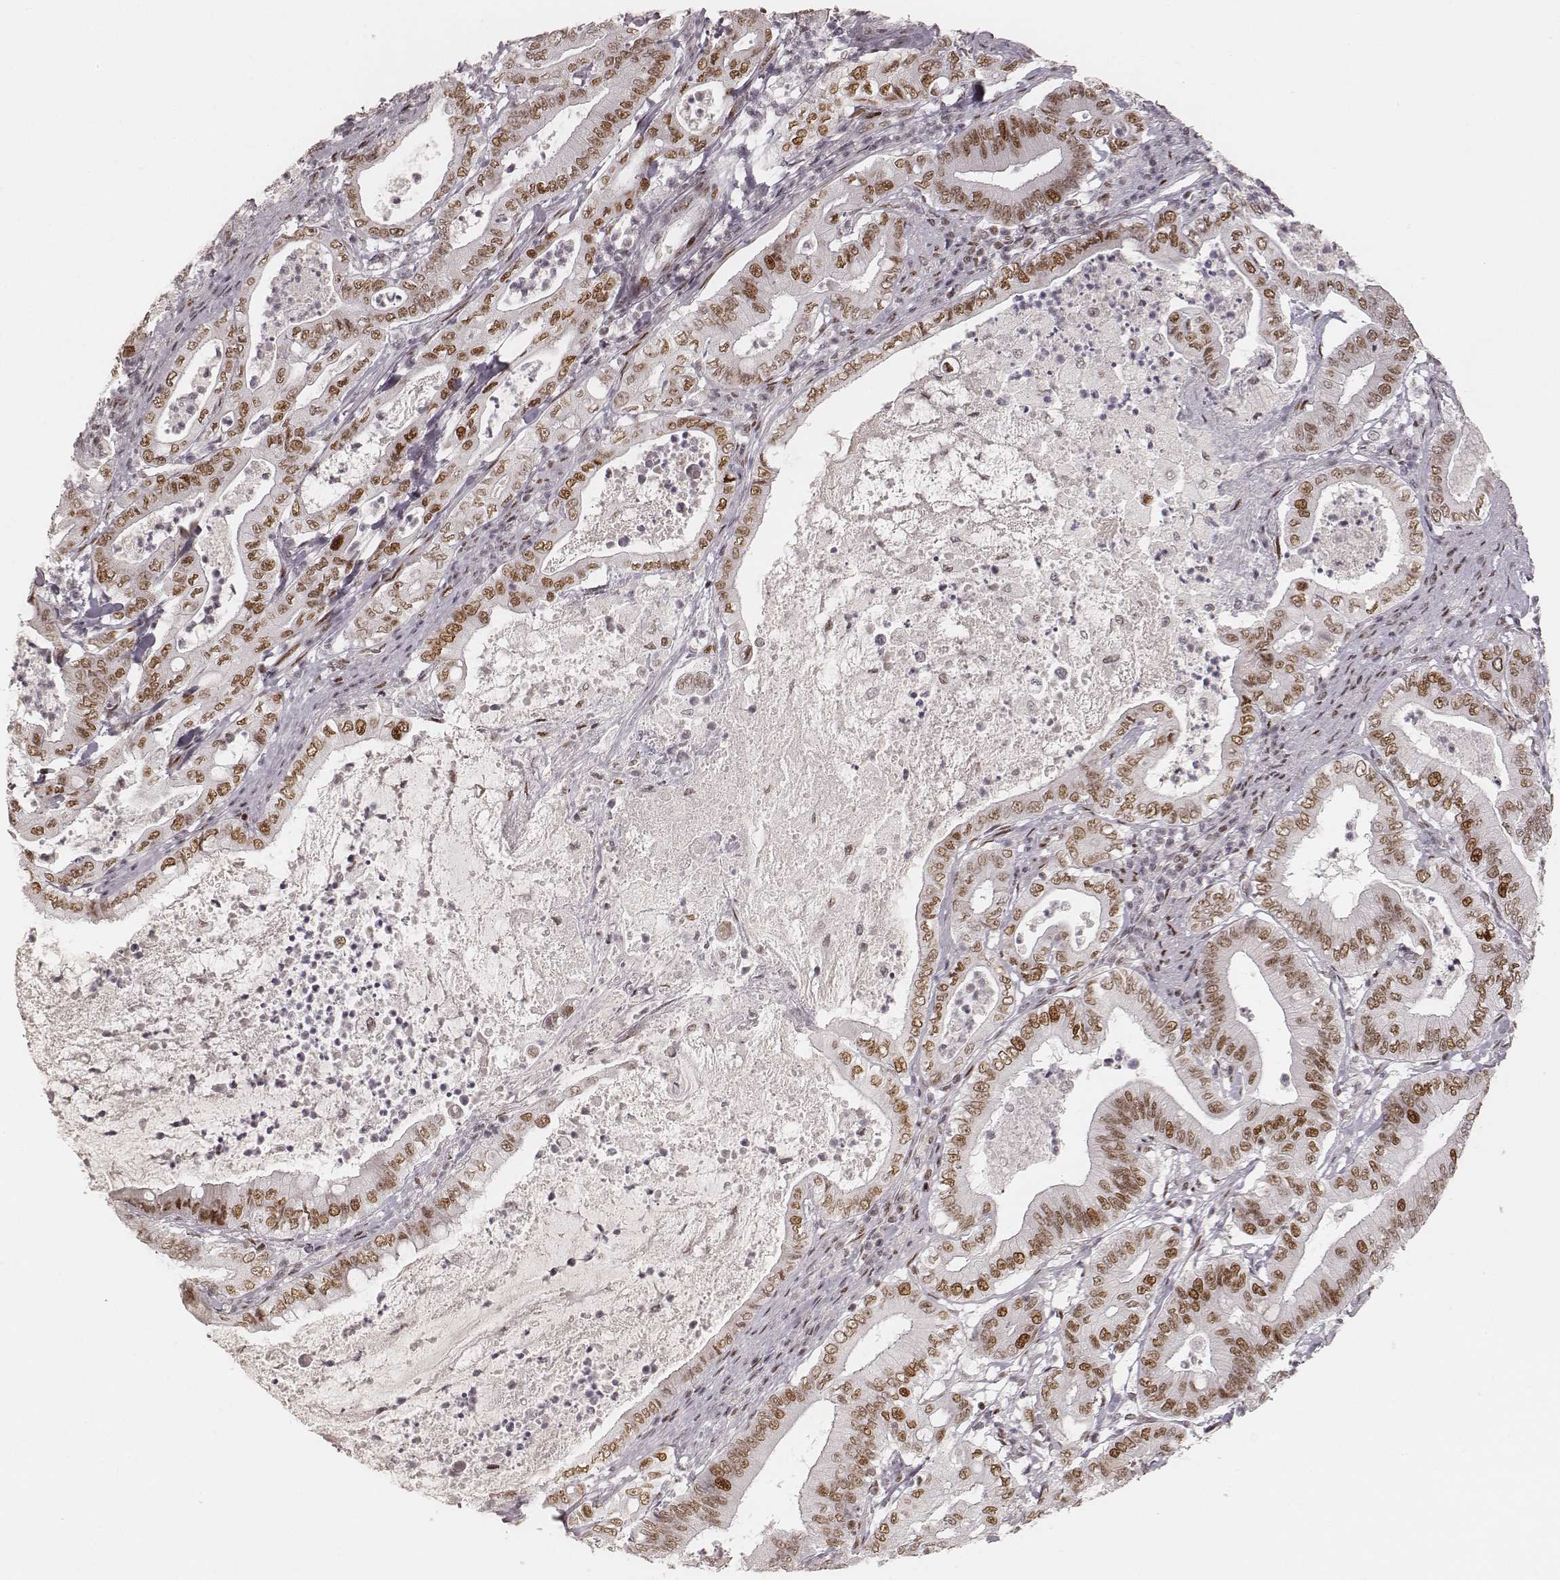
{"staining": {"intensity": "moderate", "quantity": ">75%", "location": "nuclear"}, "tissue": "pancreatic cancer", "cell_type": "Tumor cells", "image_type": "cancer", "snomed": [{"axis": "morphology", "description": "Adenocarcinoma, NOS"}, {"axis": "topography", "description": "Pancreas"}], "caption": "Immunohistochemical staining of human pancreatic cancer (adenocarcinoma) reveals medium levels of moderate nuclear staining in approximately >75% of tumor cells.", "gene": "HNRNPC", "patient": {"sex": "male", "age": 71}}